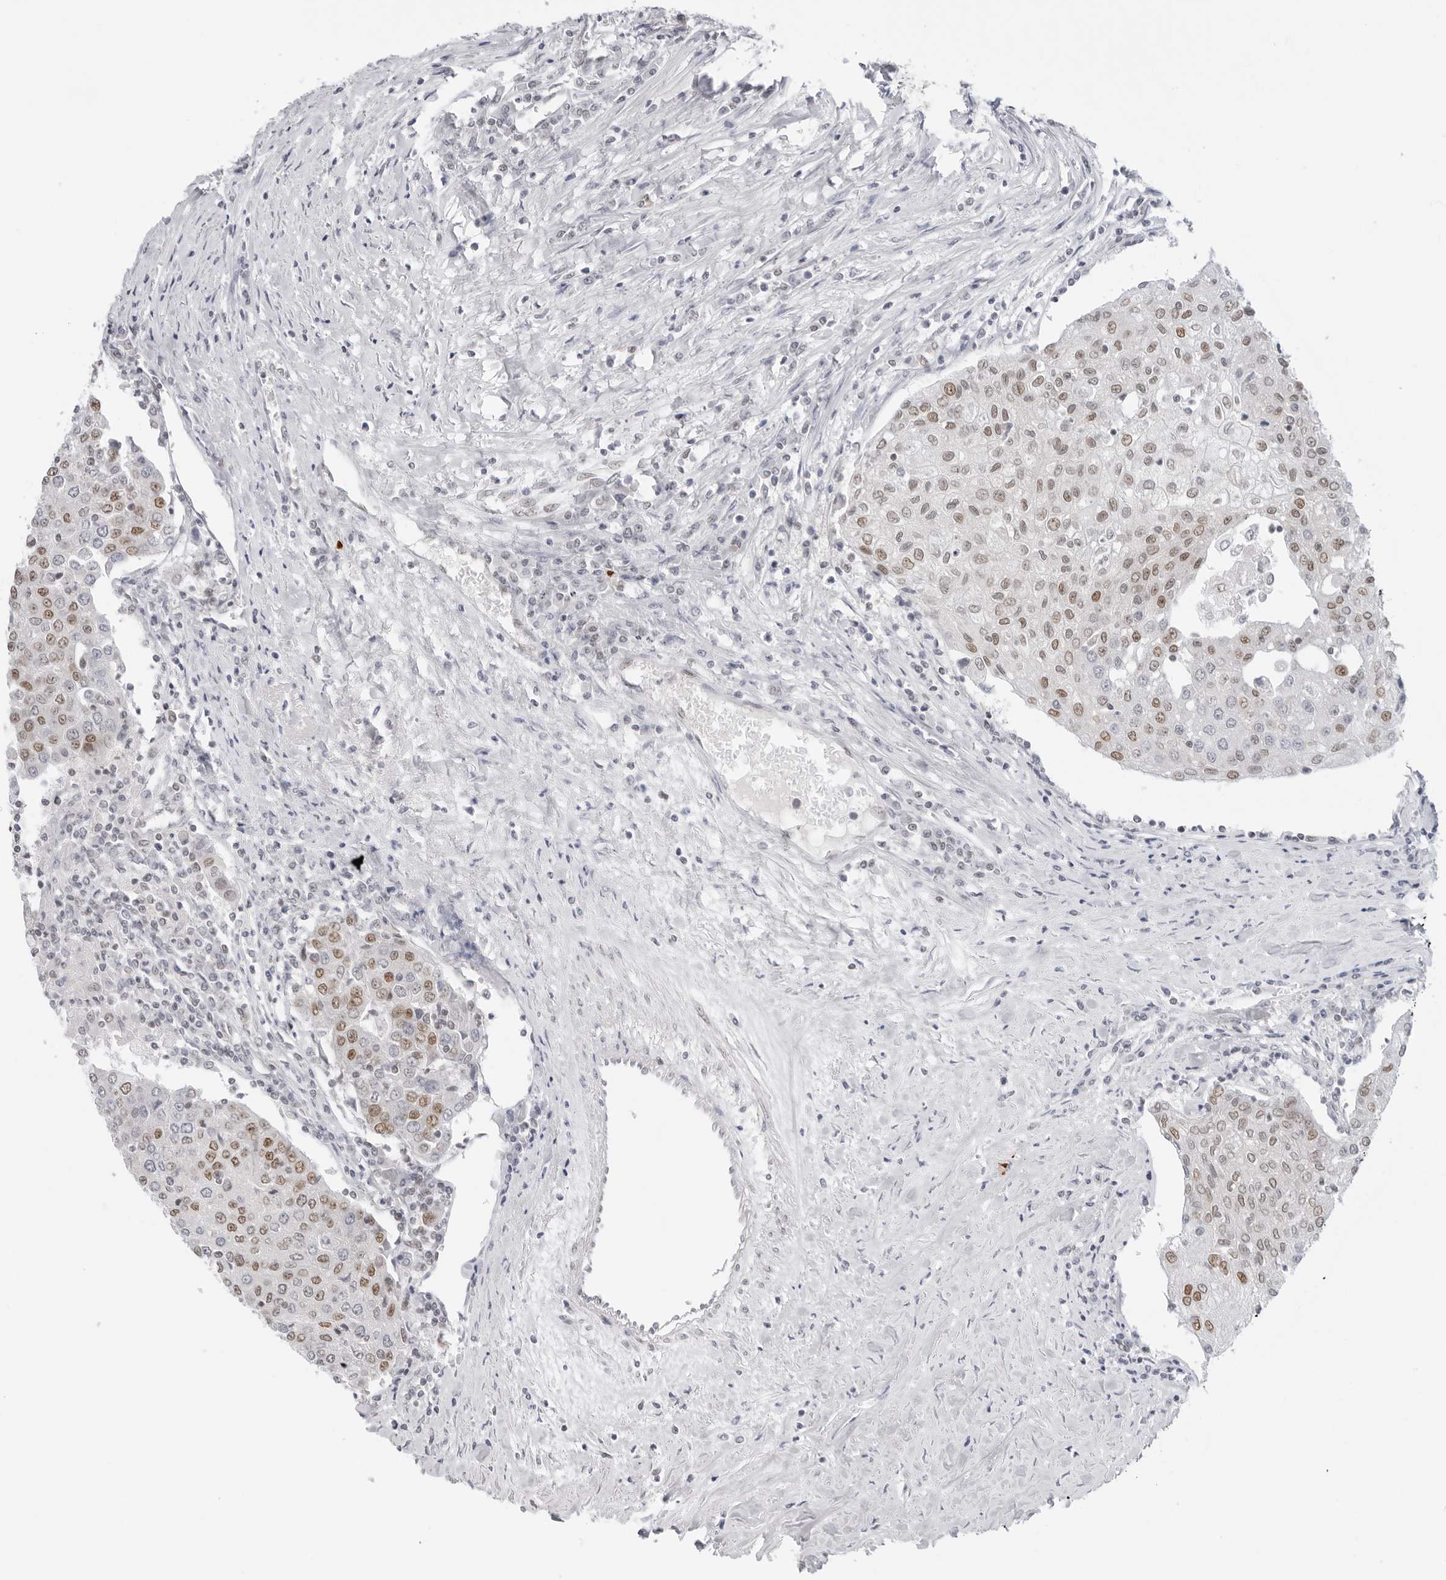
{"staining": {"intensity": "moderate", "quantity": "25%-75%", "location": "nuclear"}, "tissue": "urothelial cancer", "cell_type": "Tumor cells", "image_type": "cancer", "snomed": [{"axis": "morphology", "description": "Urothelial carcinoma, High grade"}, {"axis": "topography", "description": "Urinary bladder"}], "caption": "A high-resolution histopathology image shows immunohistochemistry (IHC) staining of urothelial cancer, which exhibits moderate nuclear expression in approximately 25%-75% of tumor cells.", "gene": "FOXK2", "patient": {"sex": "female", "age": 85}}